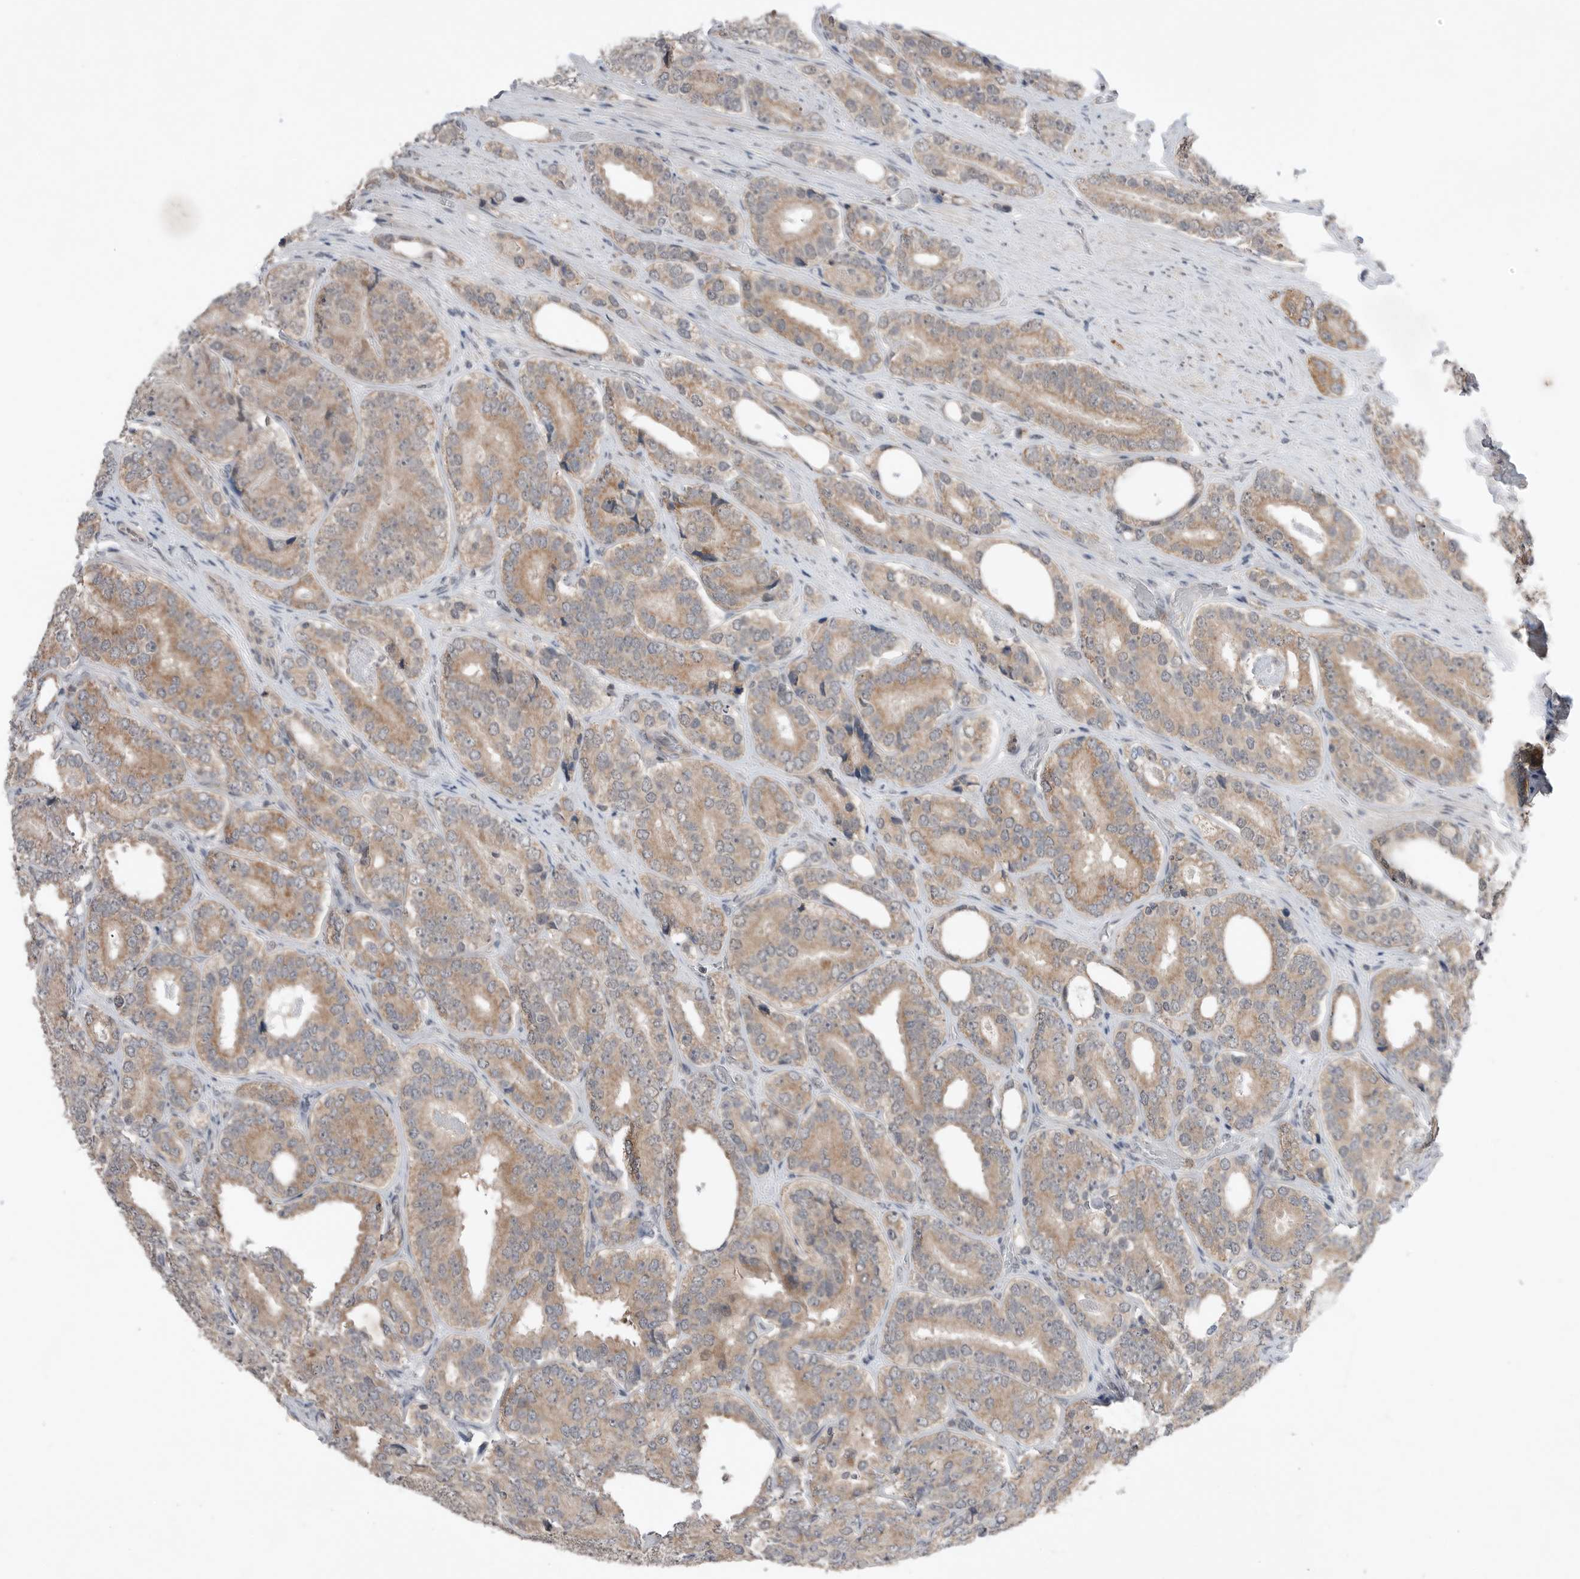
{"staining": {"intensity": "moderate", "quantity": ">75%", "location": "cytoplasmic/membranous"}, "tissue": "prostate cancer", "cell_type": "Tumor cells", "image_type": "cancer", "snomed": [{"axis": "morphology", "description": "Adenocarcinoma, High grade"}, {"axis": "topography", "description": "Prostate"}], "caption": "The histopathology image displays immunohistochemical staining of adenocarcinoma (high-grade) (prostate). There is moderate cytoplasmic/membranous expression is identified in about >75% of tumor cells.", "gene": "NTAQ1", "patient": {"sex": "male", "age": 56}}